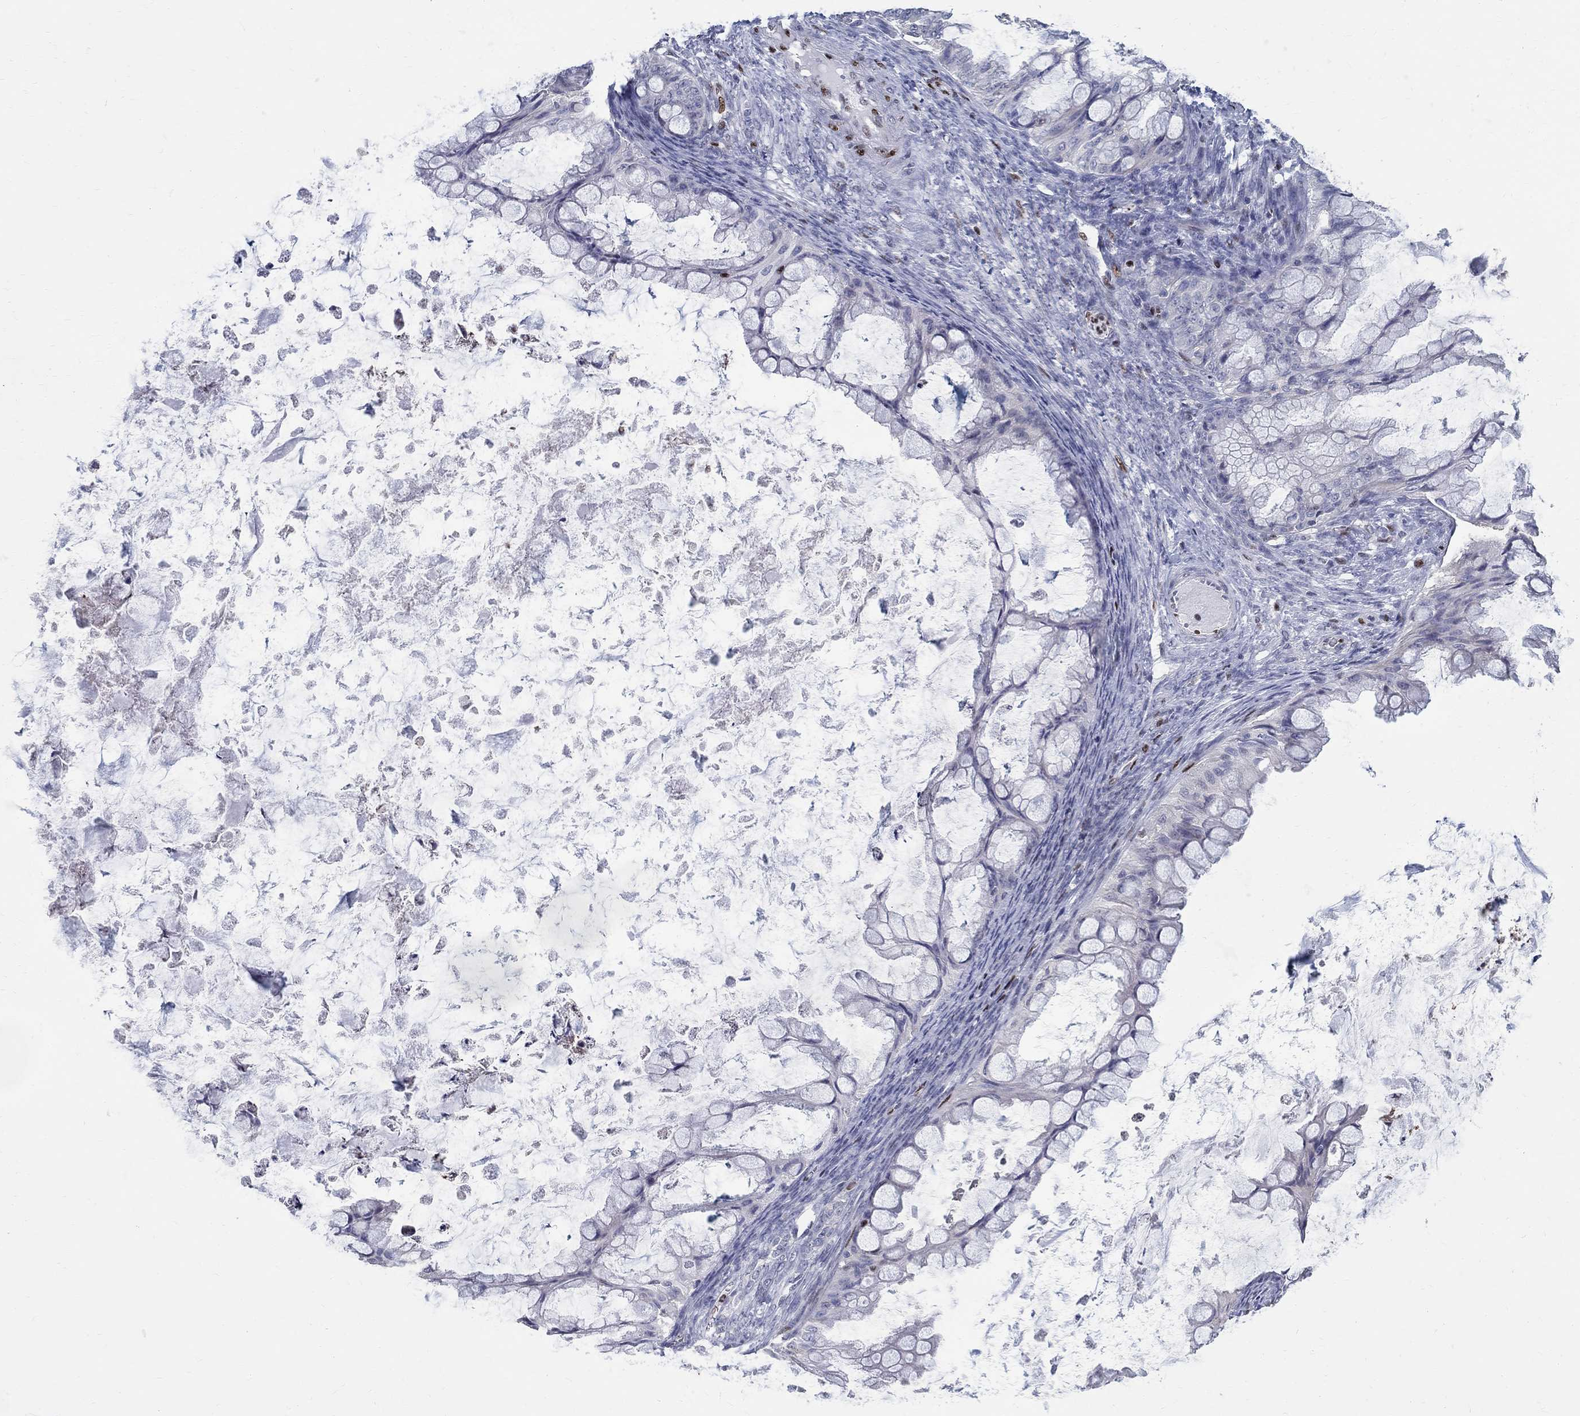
{"staining": {"intensity": "negative", "quantity": "none", "location": "none"}, "tissue": "ovarian cancer", "cell_type": "Tumor cells", "image_type": "cancer", "snomed": [{"axis": "morphology", "description": "Cystadenocarcinoma, mucinous, NOS"}, {"axis": "topography", "description": "Ovary"}], "caption": "This image is of mucinous cystadenocarcinoma (ovarian) stained with immunohistochemistry to label a protein in brown with the nuclei are counter-stained blue. There is no positivity in tumor cells.", "gene": "FBXO16", "patient": {"sex": "female", "age": 35}}